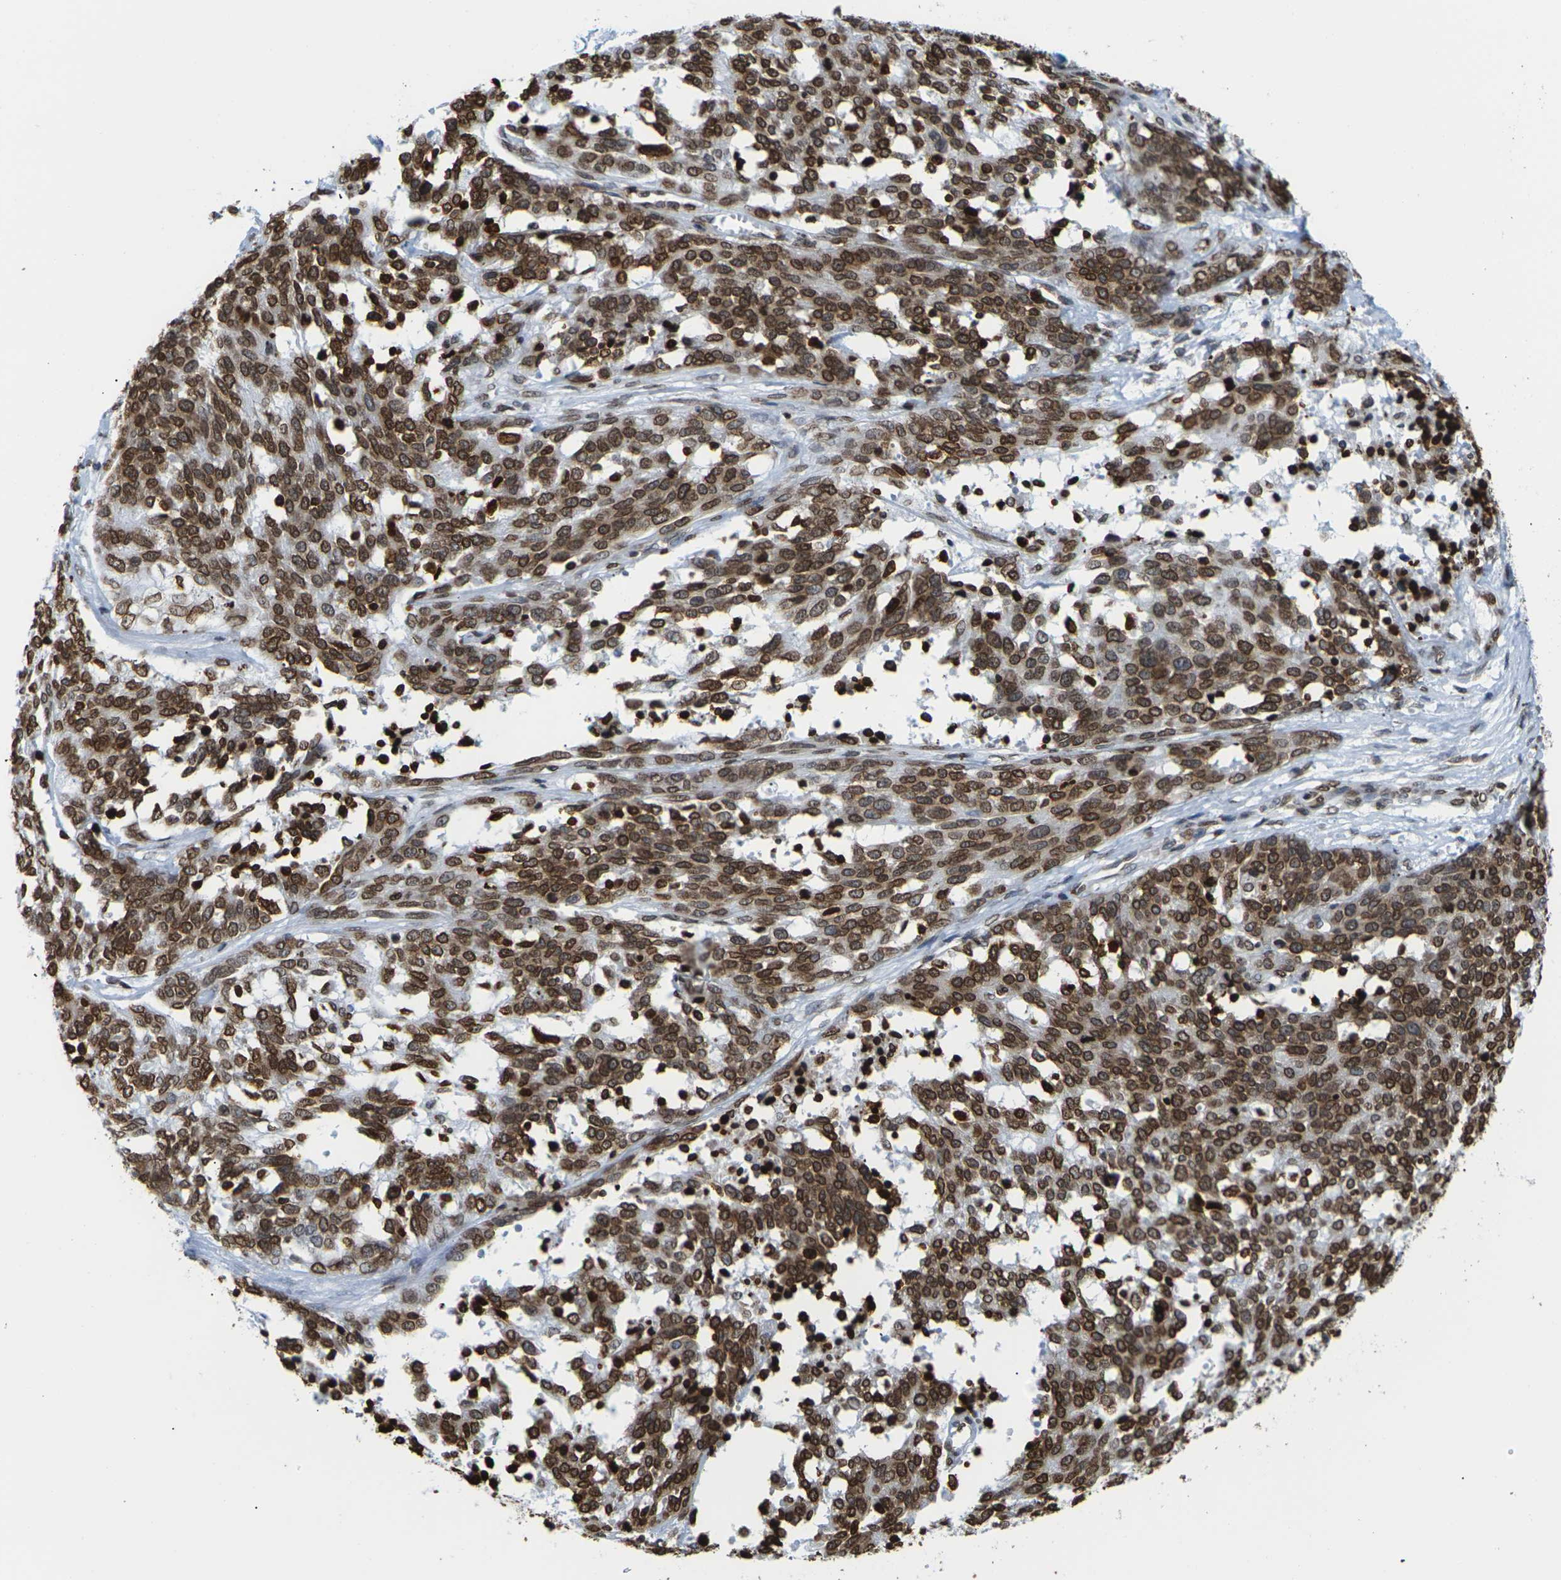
{"staining": {"intensity": "strong", "quantity": ">75%", "location": "cytoplasmic/membranous,nuclear"}, "tissue": "ovarian cancer", "cell_type": "Tumor cells", "image_type": "cancer", "snomed": [{"axis": "morphology", "description": "Cystadenocarcinoma, serous, NOS"}, {"axis": "topography", "description": "Ovary"}], "caption": "The micrograph reveals immunohistochemical staining of ovarian serous cystadenocarcinoma. There is strong cytoplasmic/membranous and nuclear staining is present in approximately >75% of tumor cells.", "gene": "H2AC21", "patient": {"sex": "female", "age": 44}}